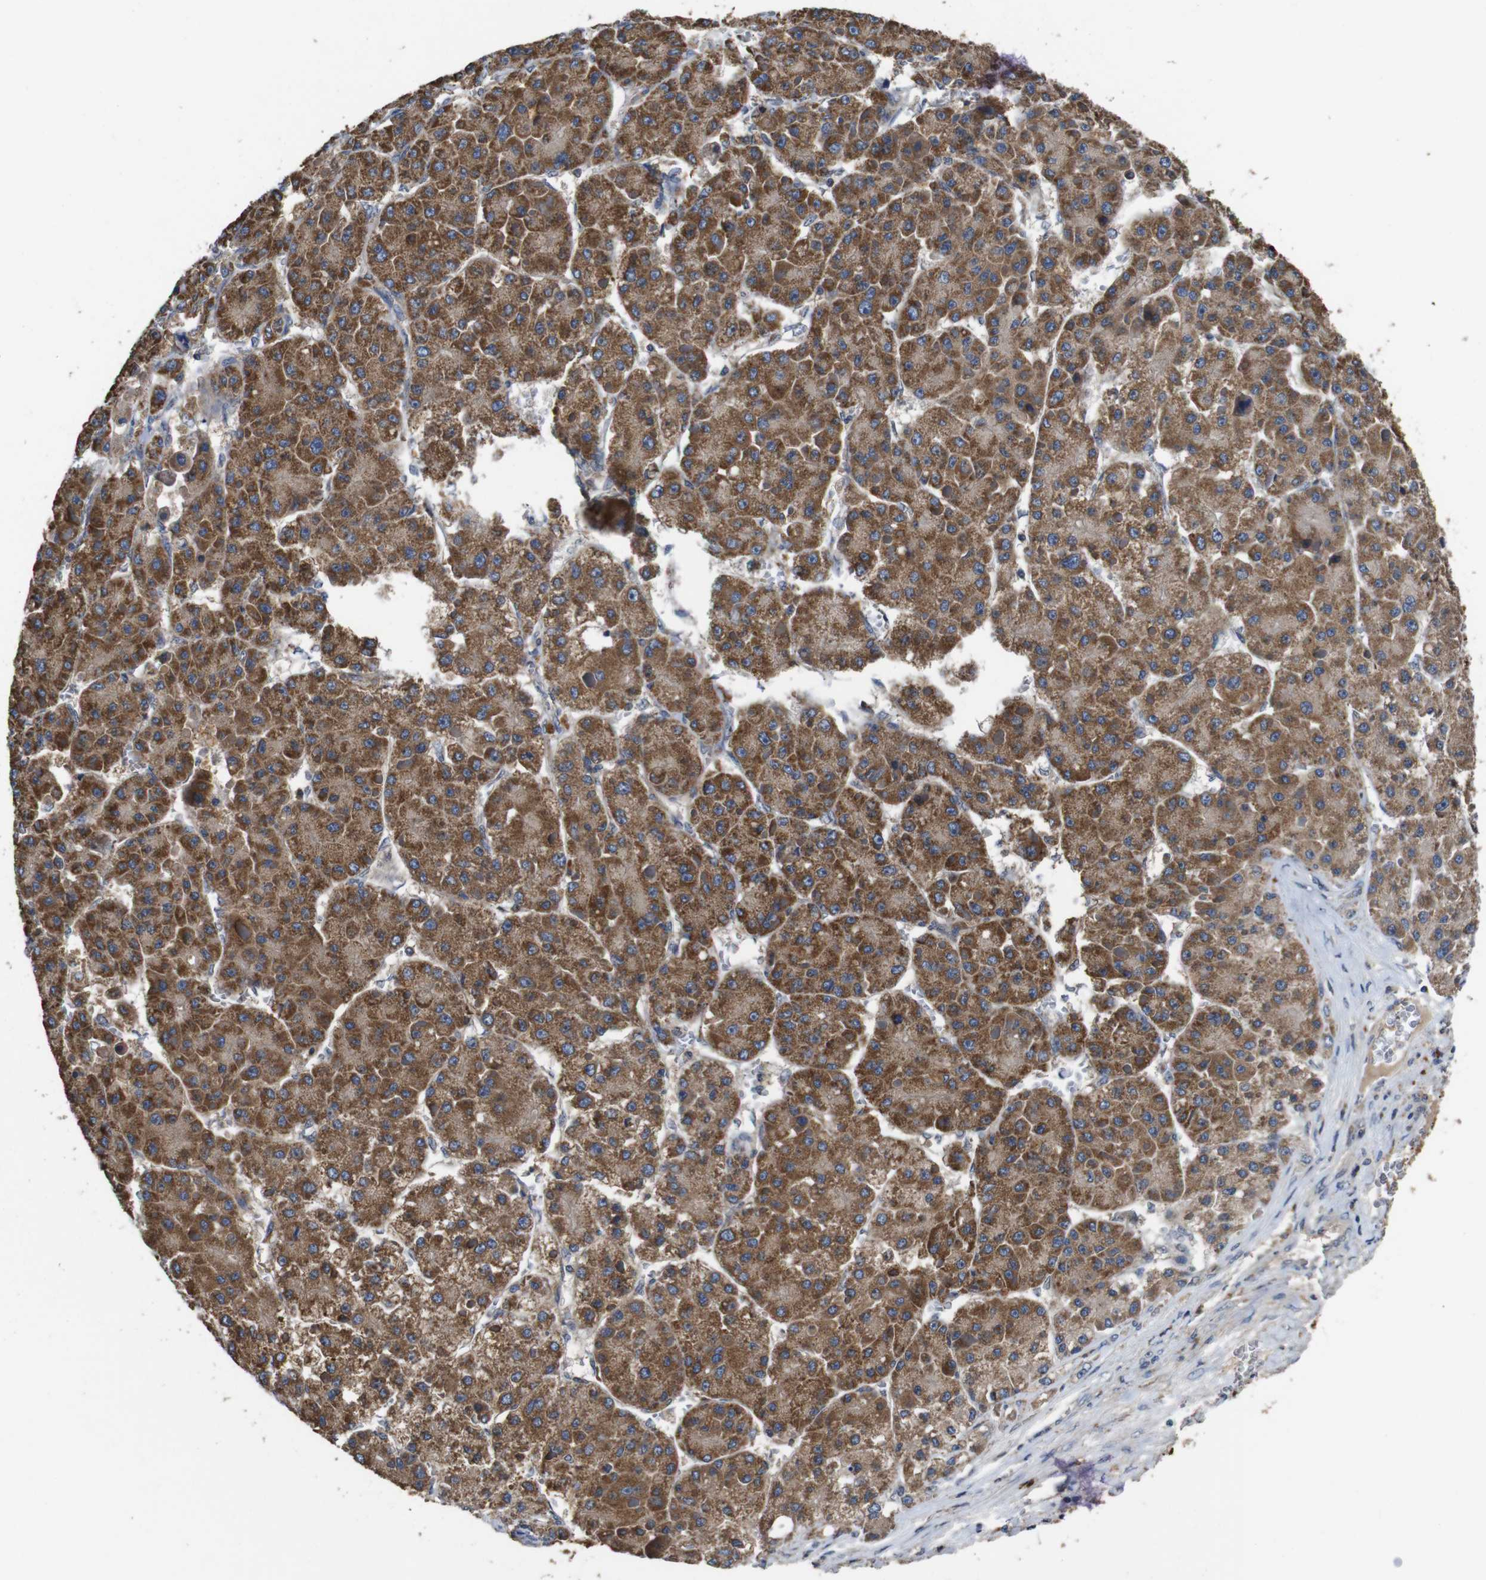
{"staining": {"intensity": "moderate", "quantity": ">75%", "location": "cytoplasmic/membranous"}, "tissue": "liver cancer", "cell_type": "Tumor cells", "image_type": "cancer", "snomed": [{"axis": "morphology", "description": "Carcinoma, Hepatocellular, NOS"}, {"axis": "topography", "description": "Liver"}], "caption": "Moderate cytoplasmic/membranous expression for a protein is seen in approximately >75% of tumor cells of liver hepatocellular carcinoma using immunohistochemistry (IHC).", "gene": "GLIPR1", "patient": {"sex": "female", "age": 73}}